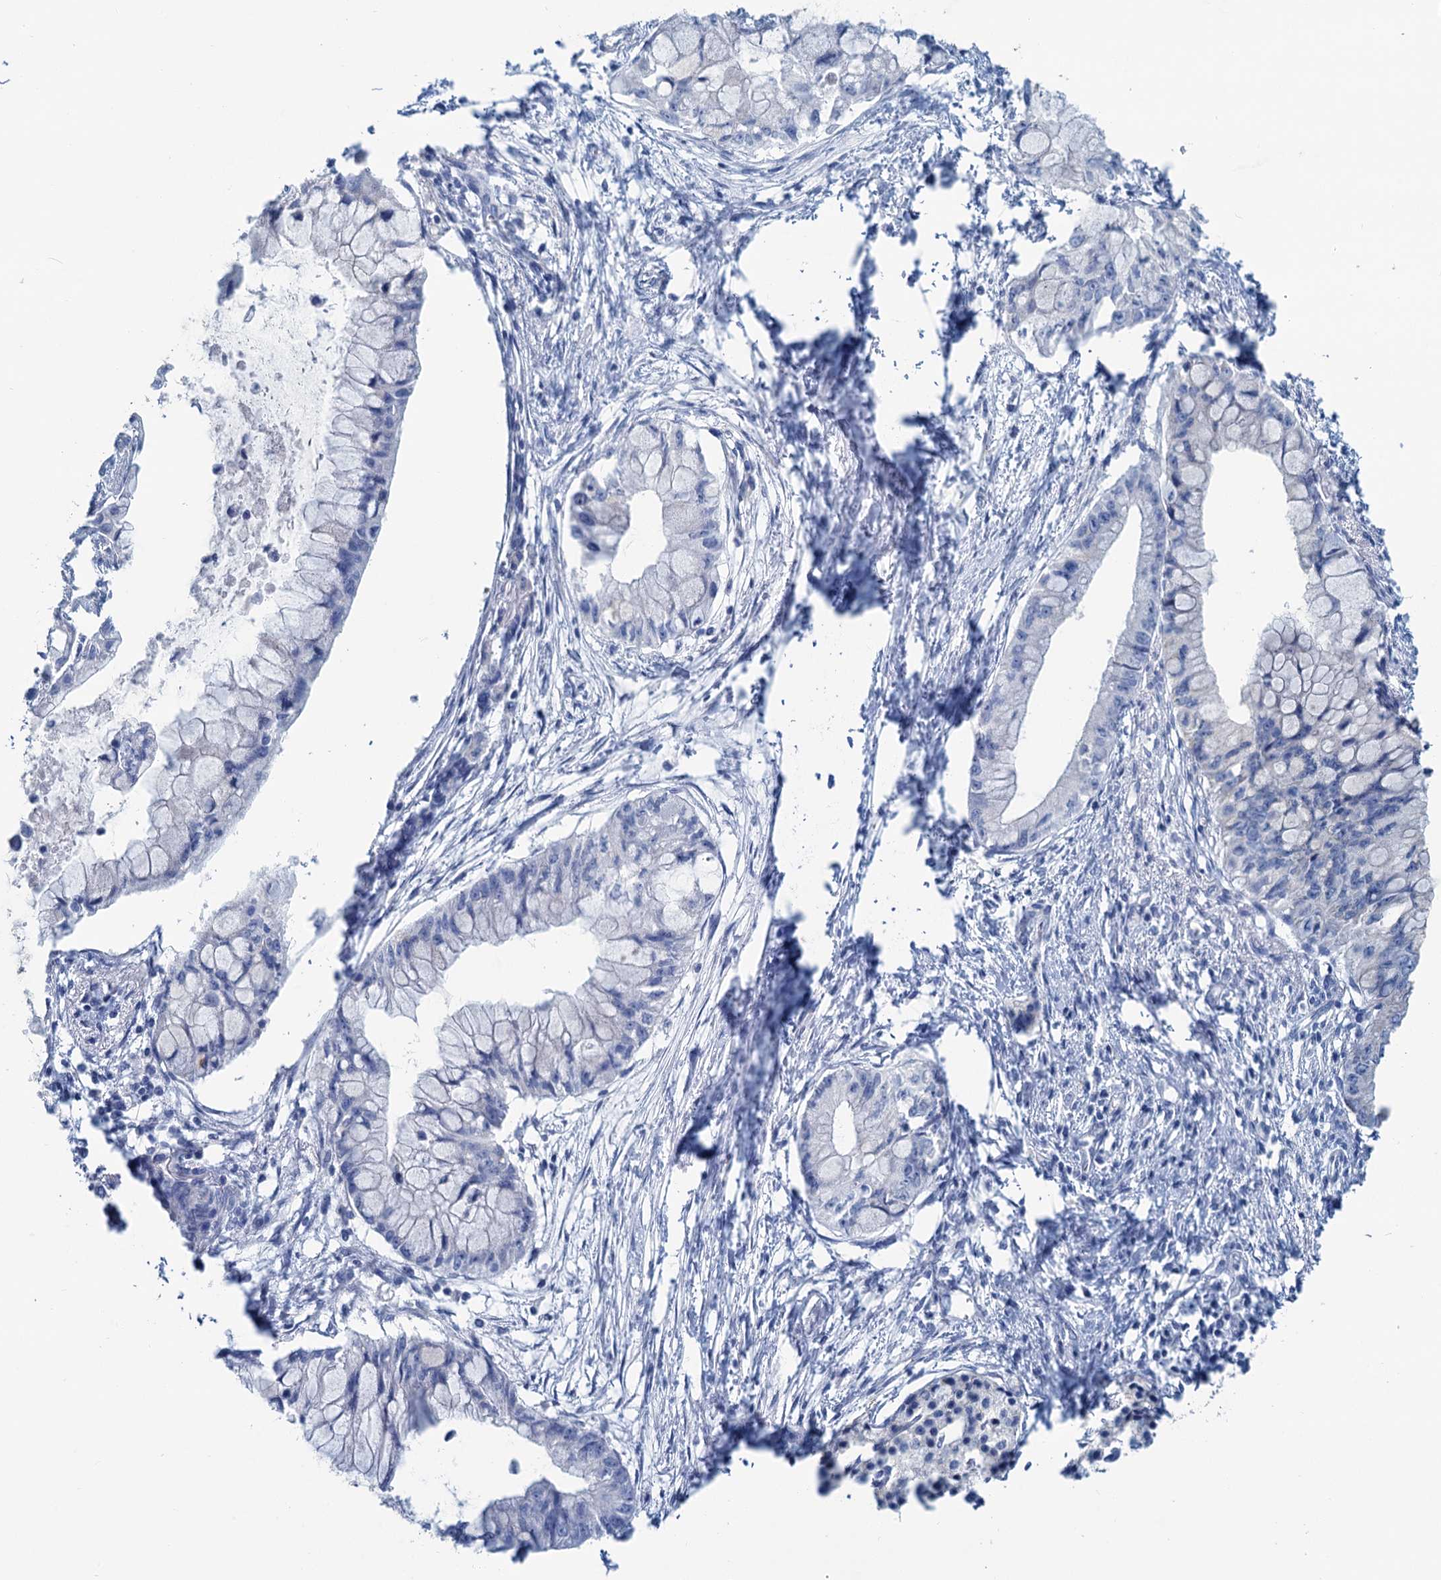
{"staining": {"intensity": "negative", "quantity": "none", "location": "none"}, "tissue": "pancreatic cancer", "cell_type": "Tumor cells", "image_type": "cancer", "snomed": [{"axis": "morphology", "description": "Adenocarcinoma, NOS"}, {"axis": "topography", "description": "Pancreas"}], "caption": "The image demonstrates no staining of tumor cells in pancreatic adenocarcinoma. (DAB (3,3'-diaminobenzidine) IHC with hematoxylin counter stain).", "gene": "SLC1A3", "patient": {"sex": "male", "age": 48}}